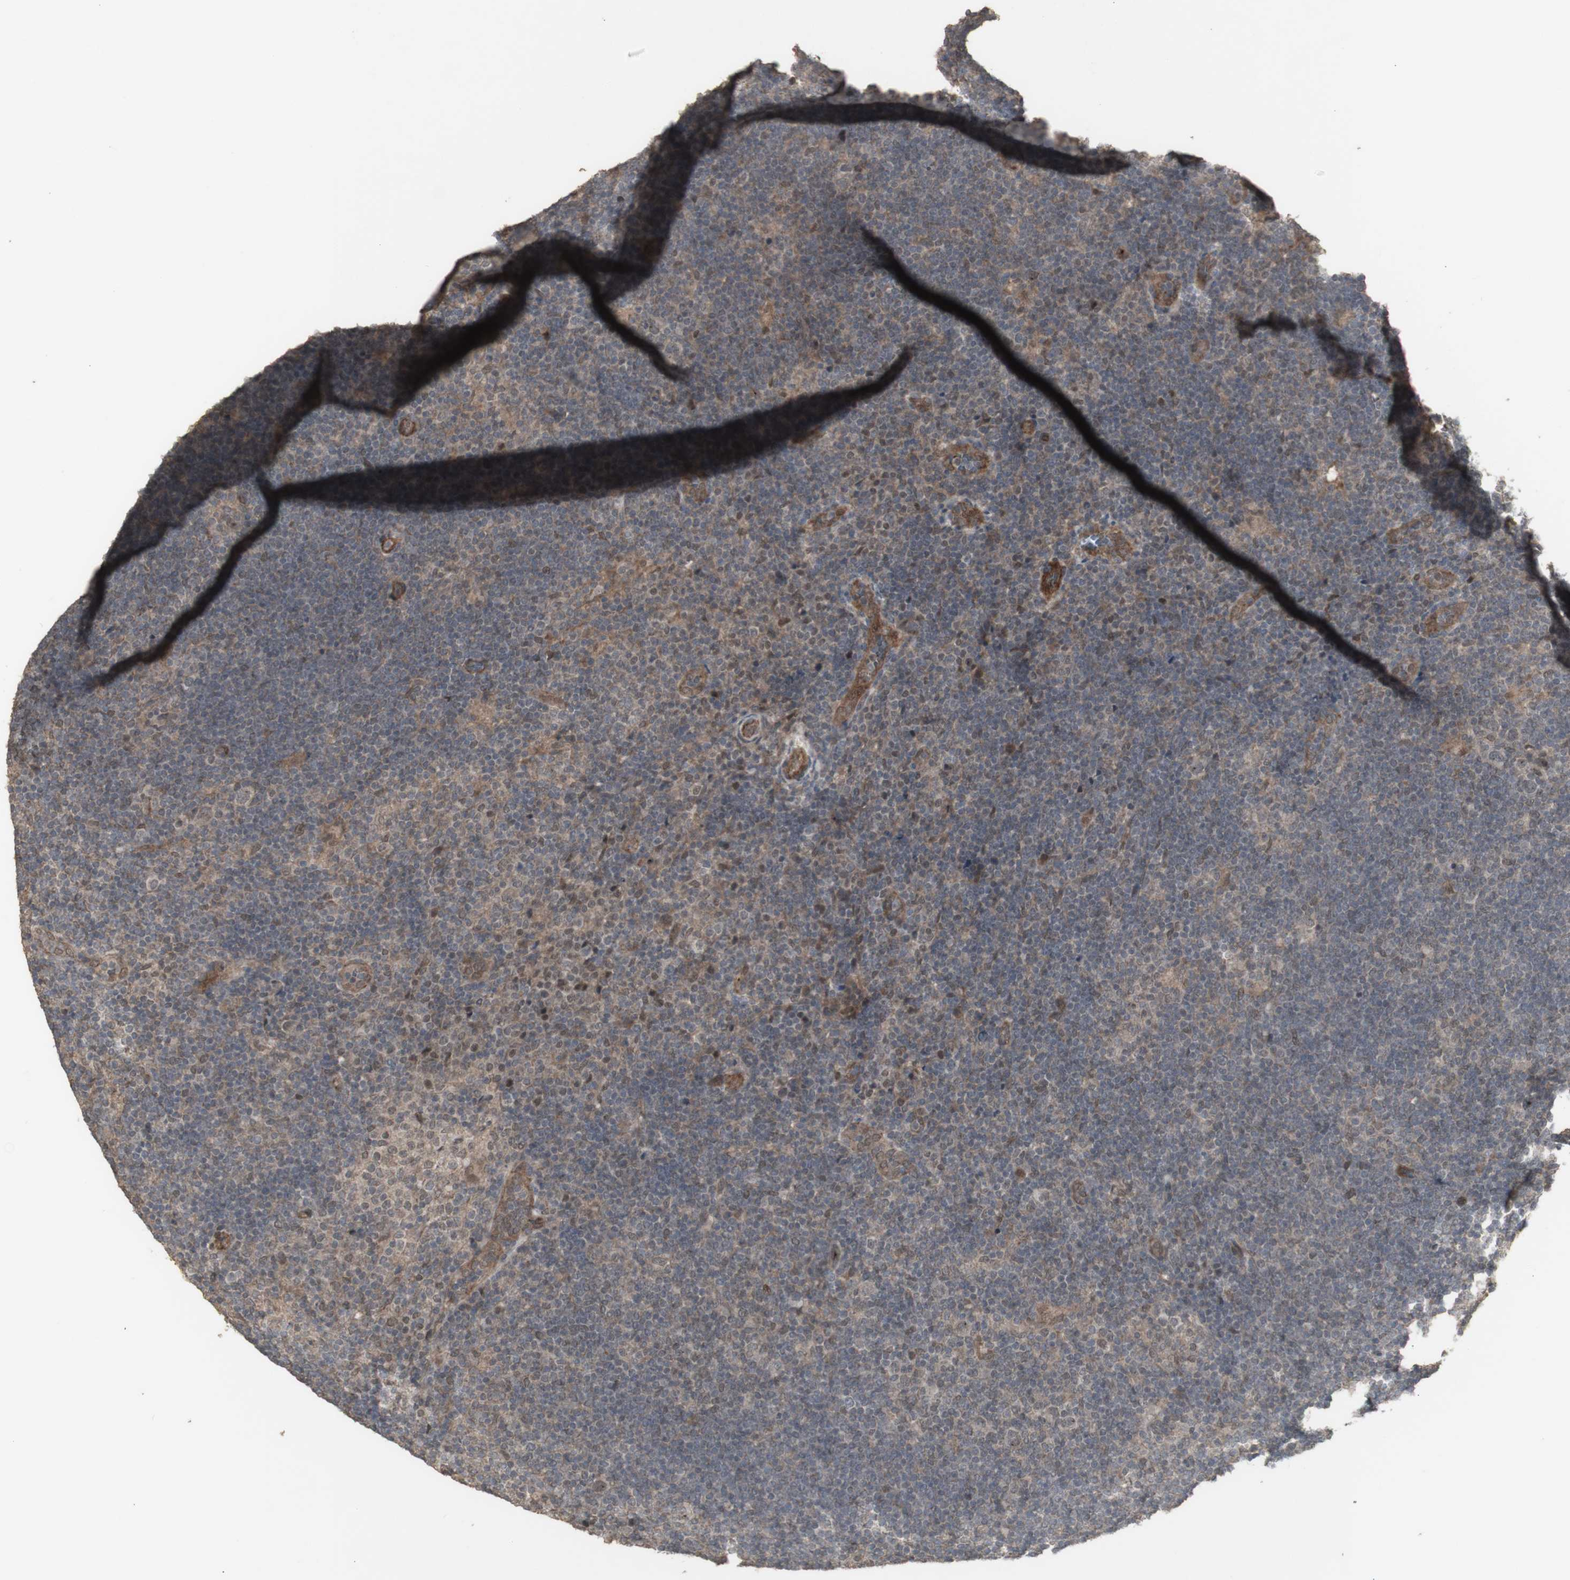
{"staining": {"intensity": "weak", "quantity": "<25%", "location": "cytoplasmic/membranous"}, "tissue": "lymphoma", "cell_type": "Tumor cells", "image_type": "cancer", "snomed": [{"axis": "morphology", "description": "Hodgkin's disease, NOS"}, {"axis": "topography", "description": "Lymph node"}], "caption": "Histopathology image shows no protein staining in tumor cells of lymphoma tissue. (Stains: DAB (3,3'-diaminobenzidine) IHC with hematoxylin counter stain, Microscopy: brightfield microscopy at high magnification).", "gene": "ALOX12", "patient": {"sex": "female", "age": 57}}